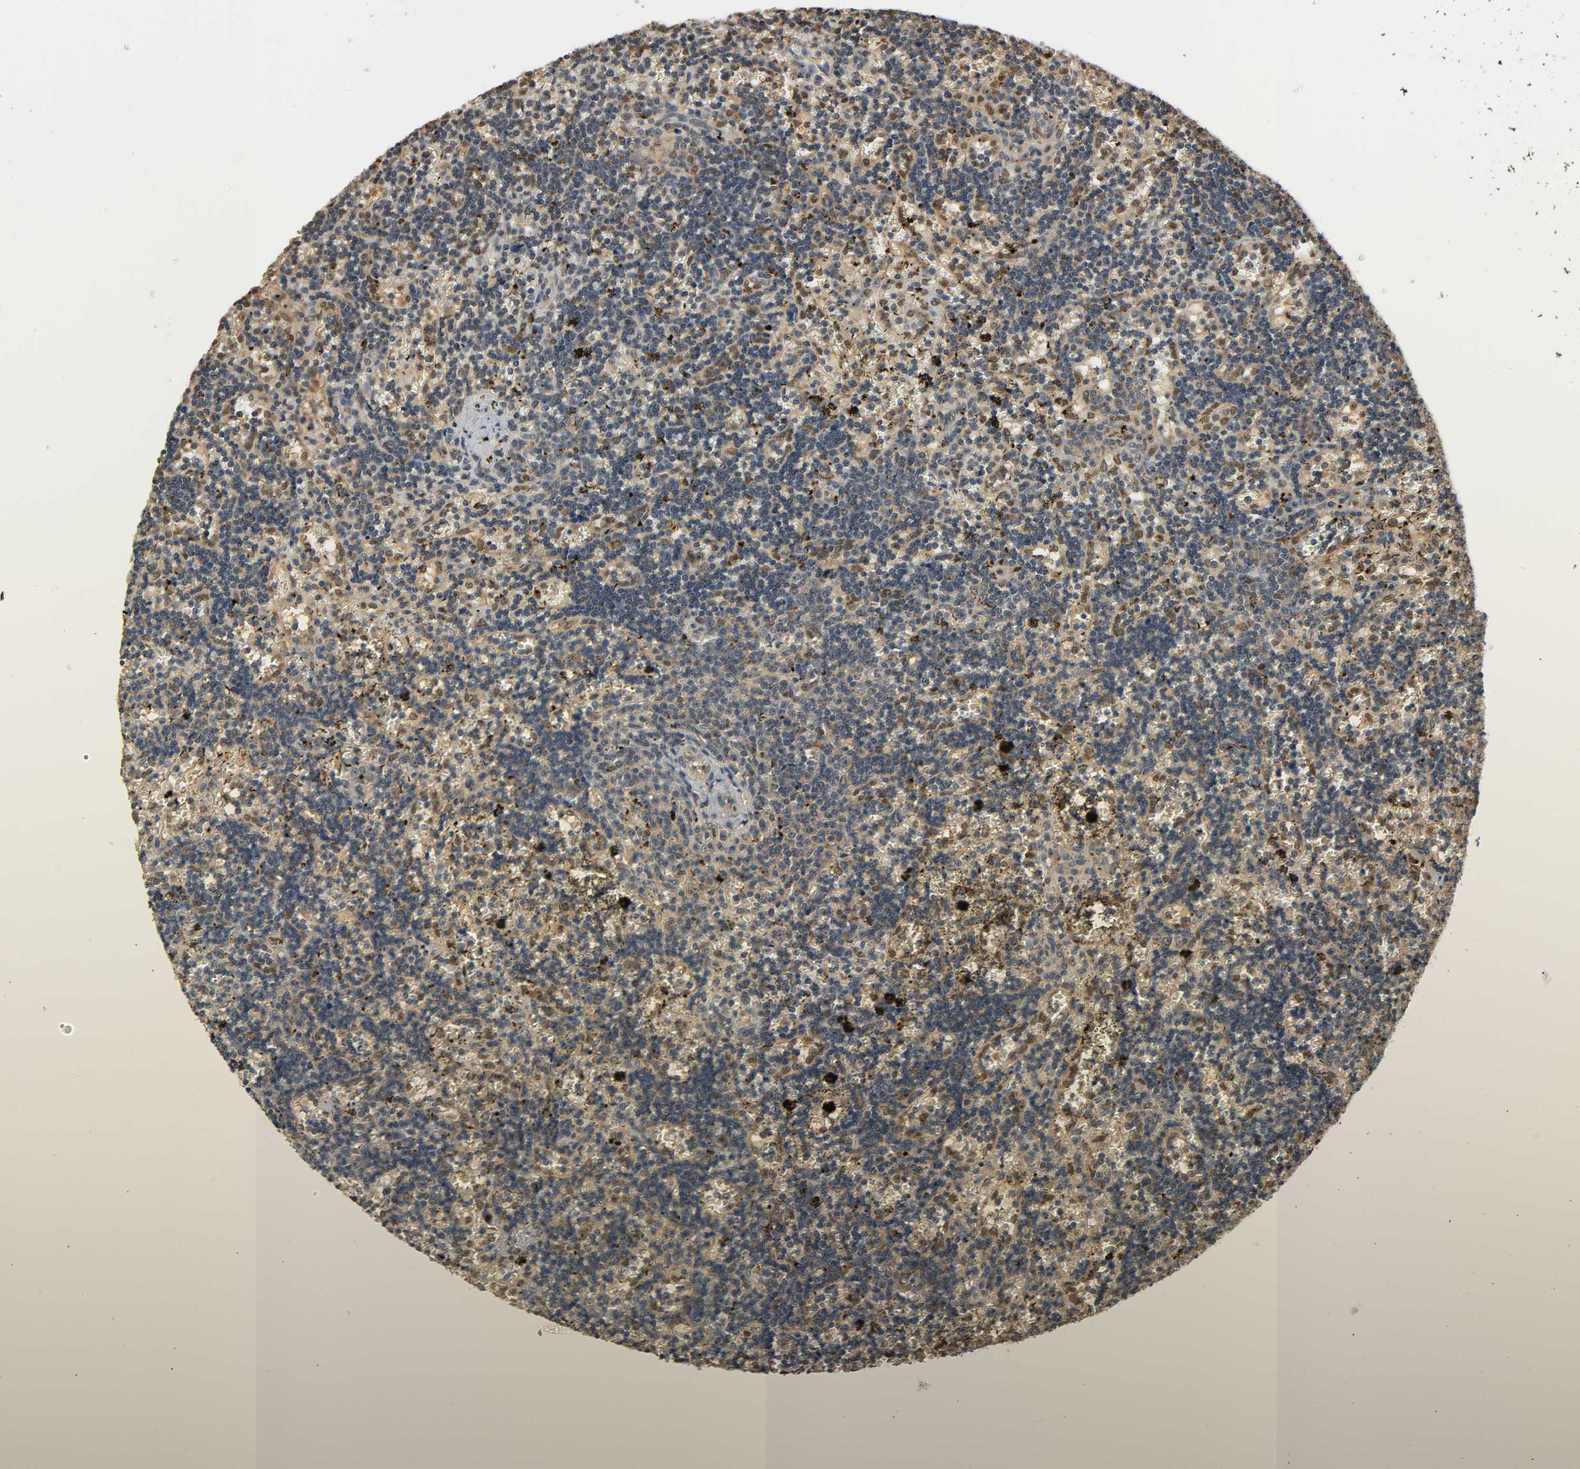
{"staining": {"intensity": "moderate", "quantity": "25%-75%", "location": "cytoplasmic/membranous,nuclear"}, "tissue": "lymphoma", "cell_type": "Tumor cells", "image_type": "cancer", "snomed": [{"axis": "morphology", "description": "Malignant lymphoma, non-Hodgkin's type, Low grade"}, {"axis": "topography", "description": "Spleen"}], "caption": "Human malignant lymphoma, non-Hodgkin's type (low-grade) stained with a protein marker displays moderate staining in tumor cells.", "gene": "ZFPM2", "patient": {"sex": "male", "age": 60}}